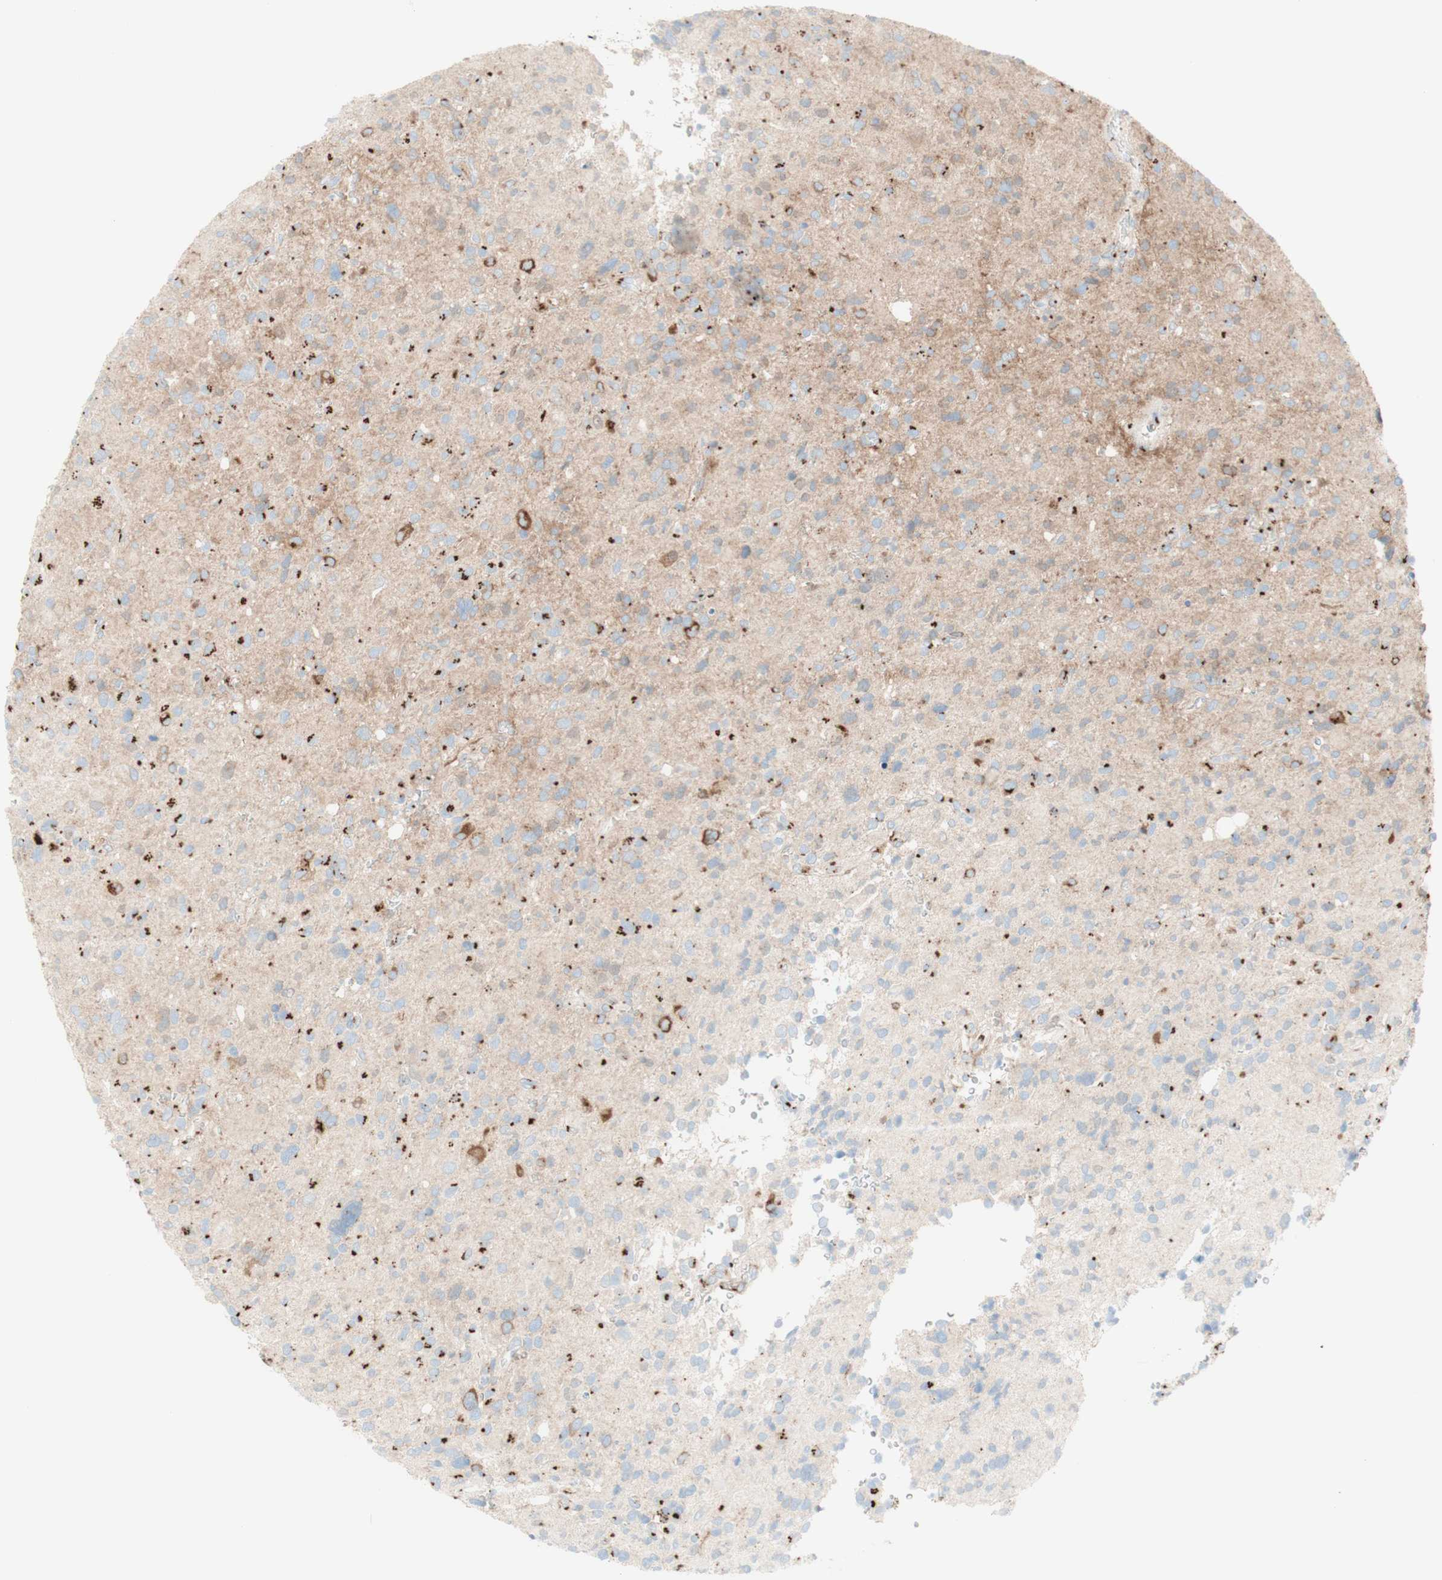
{"staining": {"intensity": "strong", "quantity": "25%-75%", "location": "cytoplasmic/membranous"}, "tissue": "glioma", "cell_type": "Tumor cells", "image_type": "cancer", "snomed": [{"axis": "morphology", "description": "Glioma, malignant, High grade"}, {"axis": "topography", "description": "Brain"}], "caption": "Approximately 25%-75% of tumor cells in human glioma reveal strong cytoplasmic/membranous protein staining as visualized by brown immunohistochemical staining.", "gene": "GOLGB1", "patient": {"sex": "male", "age": 48}}